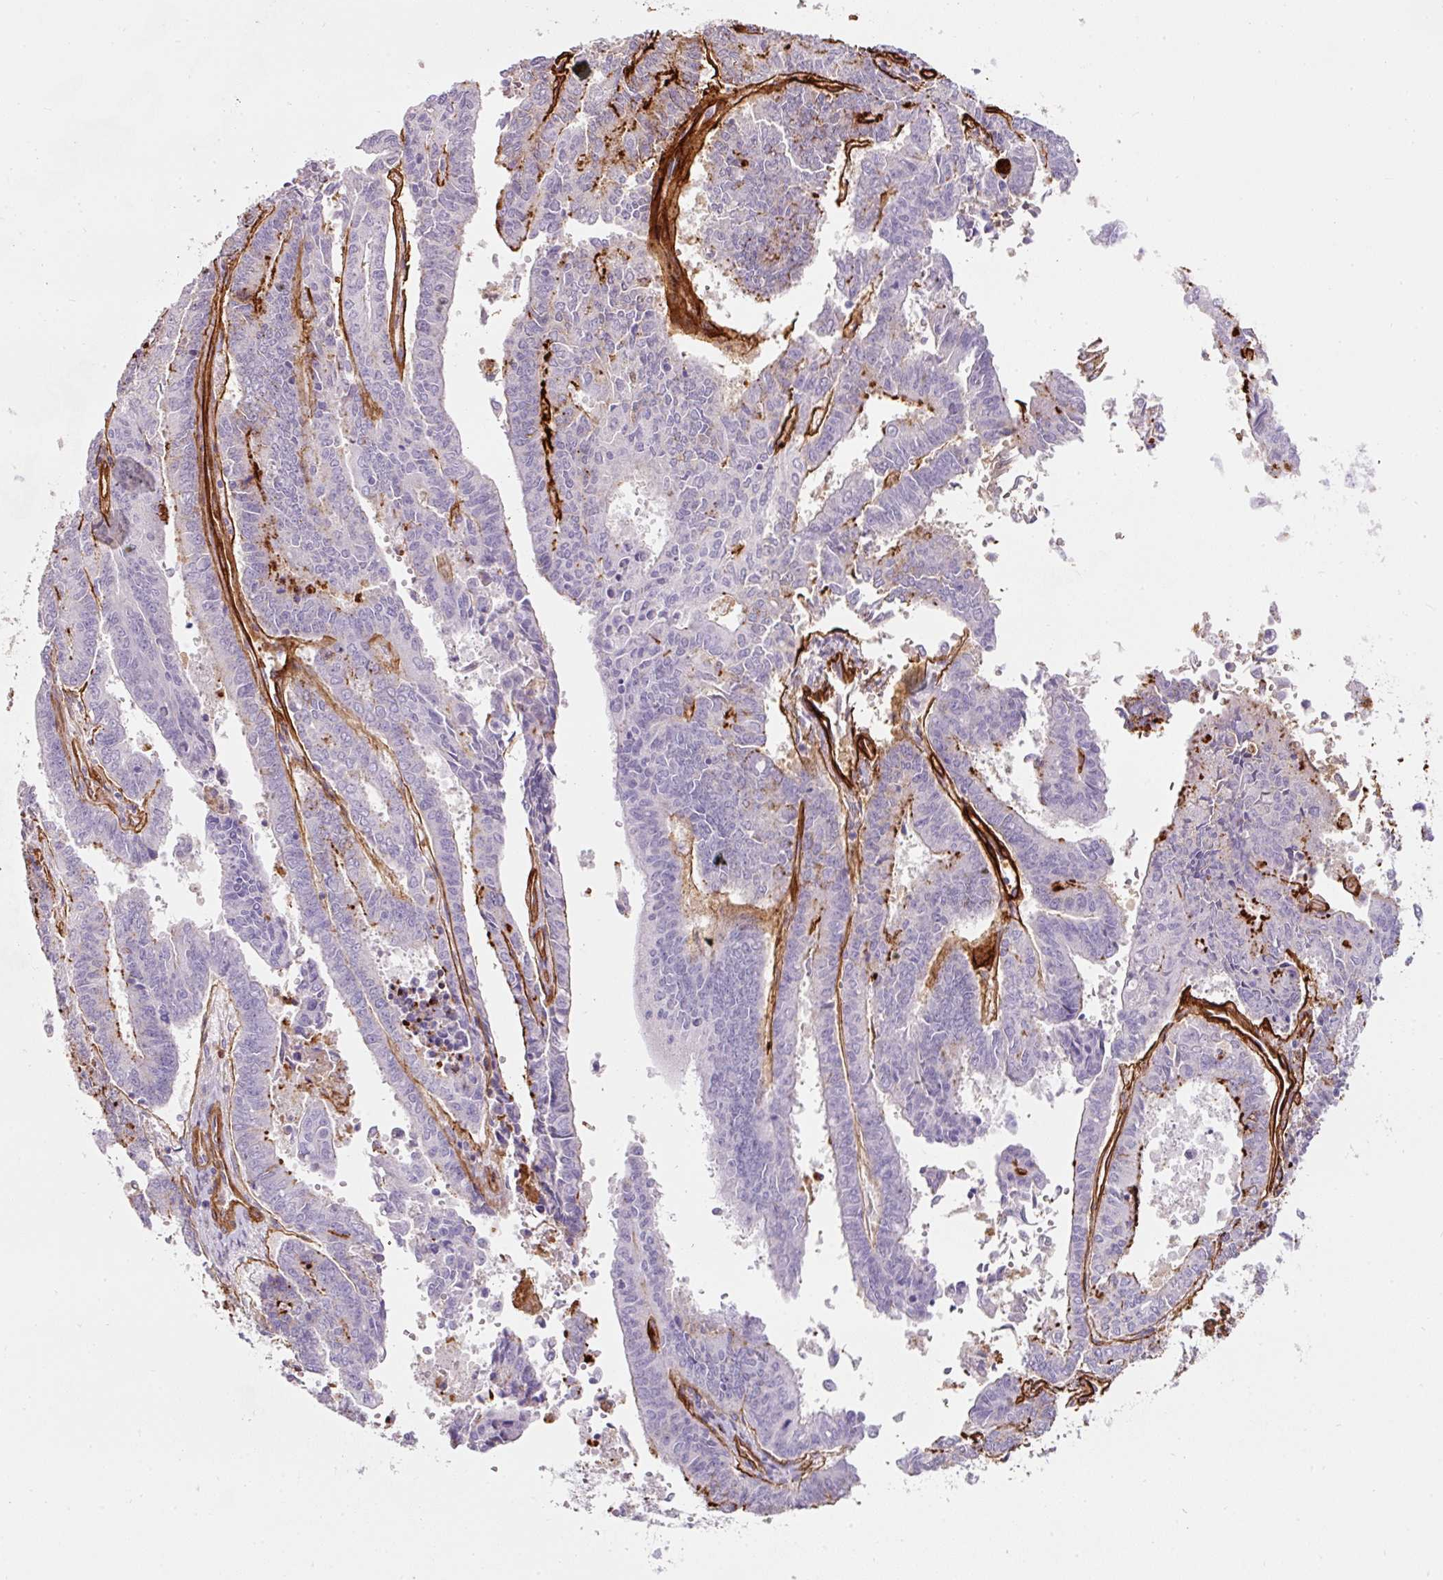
{"staining": {"intensity": "moderate", "quantity": "<25%", "location": "cytoplasmic/membranous"}, "tissue": "endometrial cancer", "cell_type": "Tumor cells", "image_type": "cancer", "snomed": [{"axis": "morphology", "description": "Adenocarcinoma, NOS"}, {"axis": "topography", "description": "Endometrium"}], "caption": "This photomicrograph reveals immunohistochemistry (IHC) staining of human endometrial cancer (adenocarcinoma), with low moderate cytoplasmic/membranous staining in about <25% of tumor cells.", "gene": "LOXL4", "patient": {"sex": "female", "age": 59}}